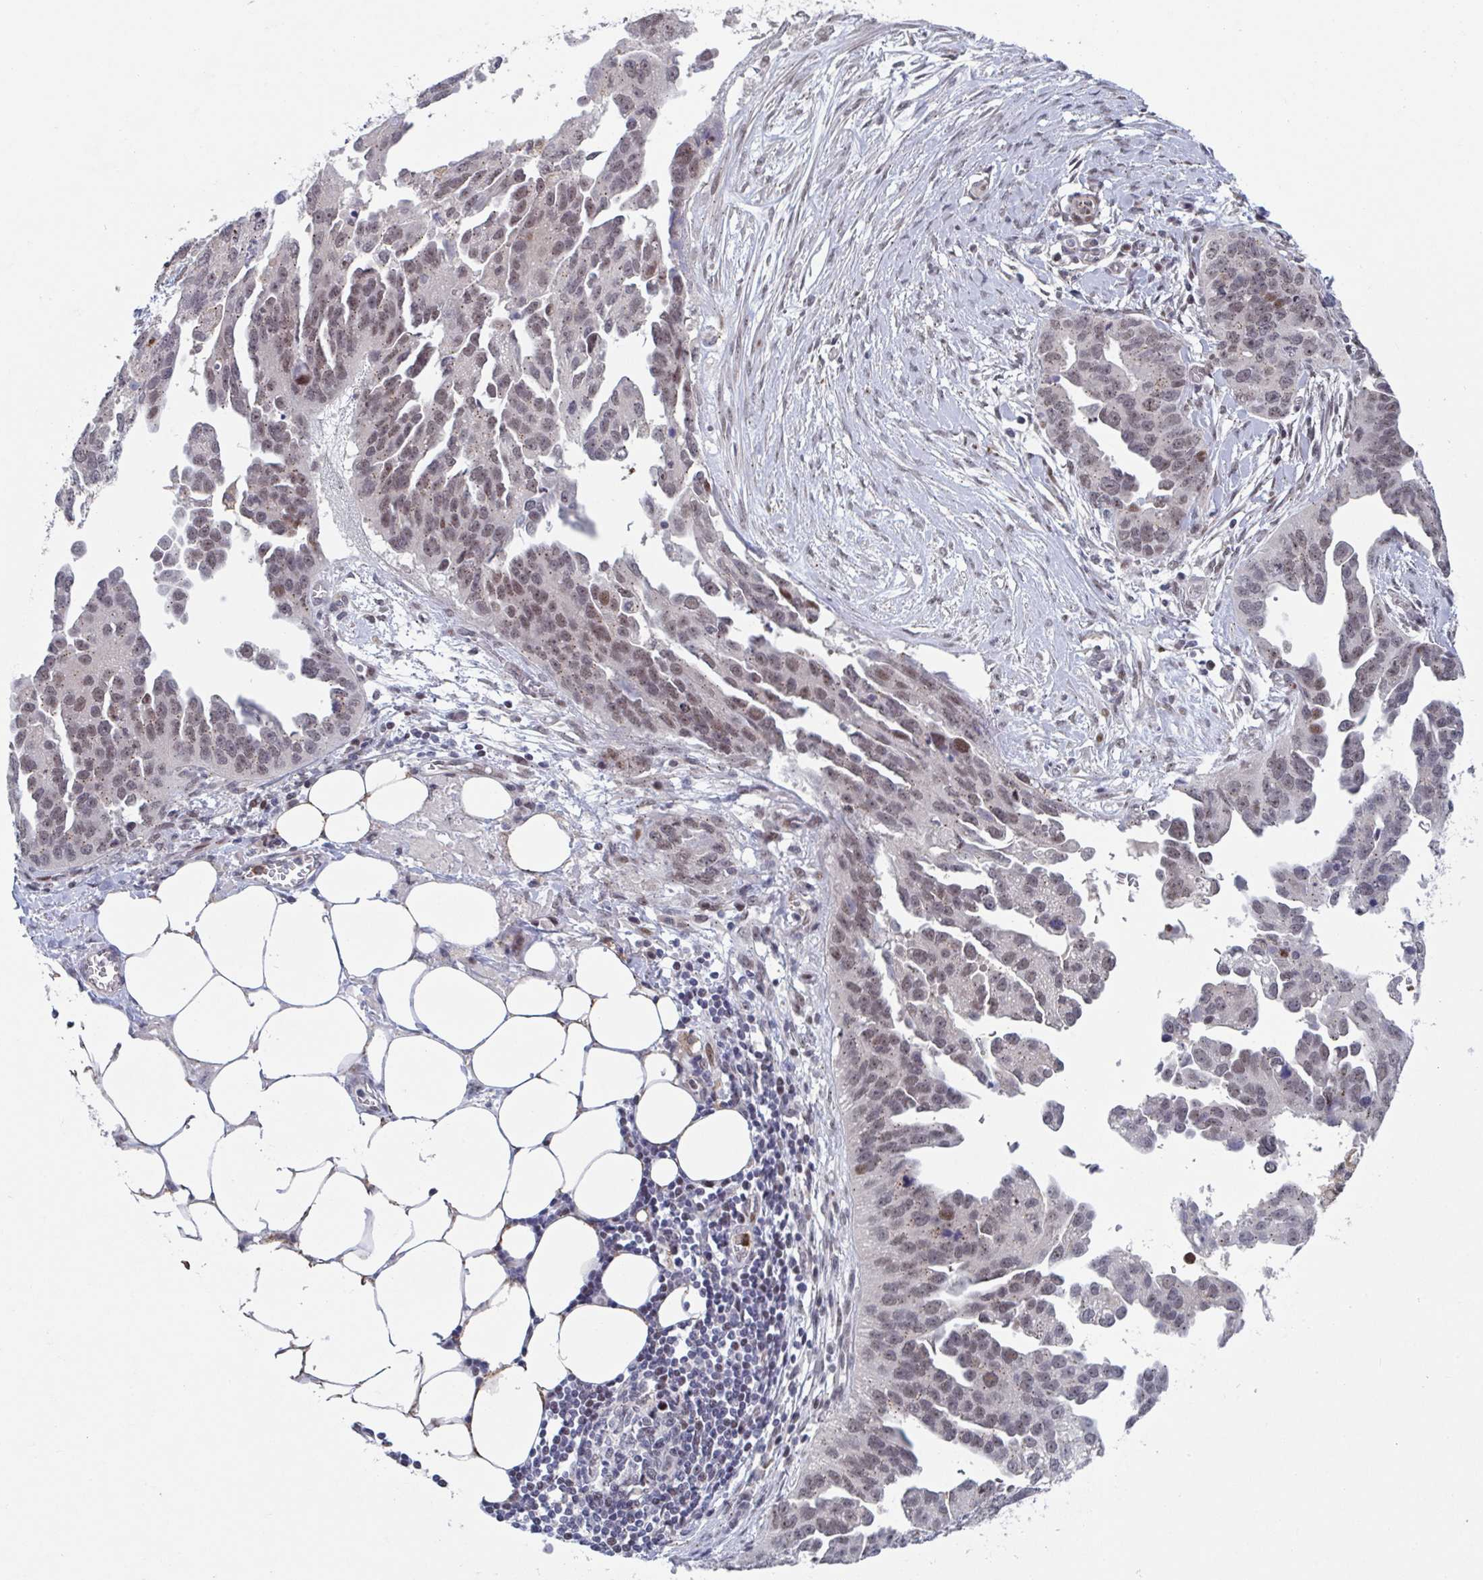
{"staining": {"intensity": "moderate", "quantity": "25%-75%", "location": "nuclear"}, "tissue": "ovarian cancer", "cell_type": "Tumor cells", "image_type": "cancer", "snomed": [{"axis": "morphology", "description": "Cystadenocarcinoma, serous, NOS"}, {"axis": "topography", "description": "Ovary"}], "caption": "Ovarian cancer tissue exhibits moderate nuclear positivity in about 25%-75% of tumor cells (DAB (3,3'-diaminobenzidine) IHC, brown staining for protein, blue staining for nuclei).", "gene": "RNF212", "patient": {"sex": "female", "age": 75}}